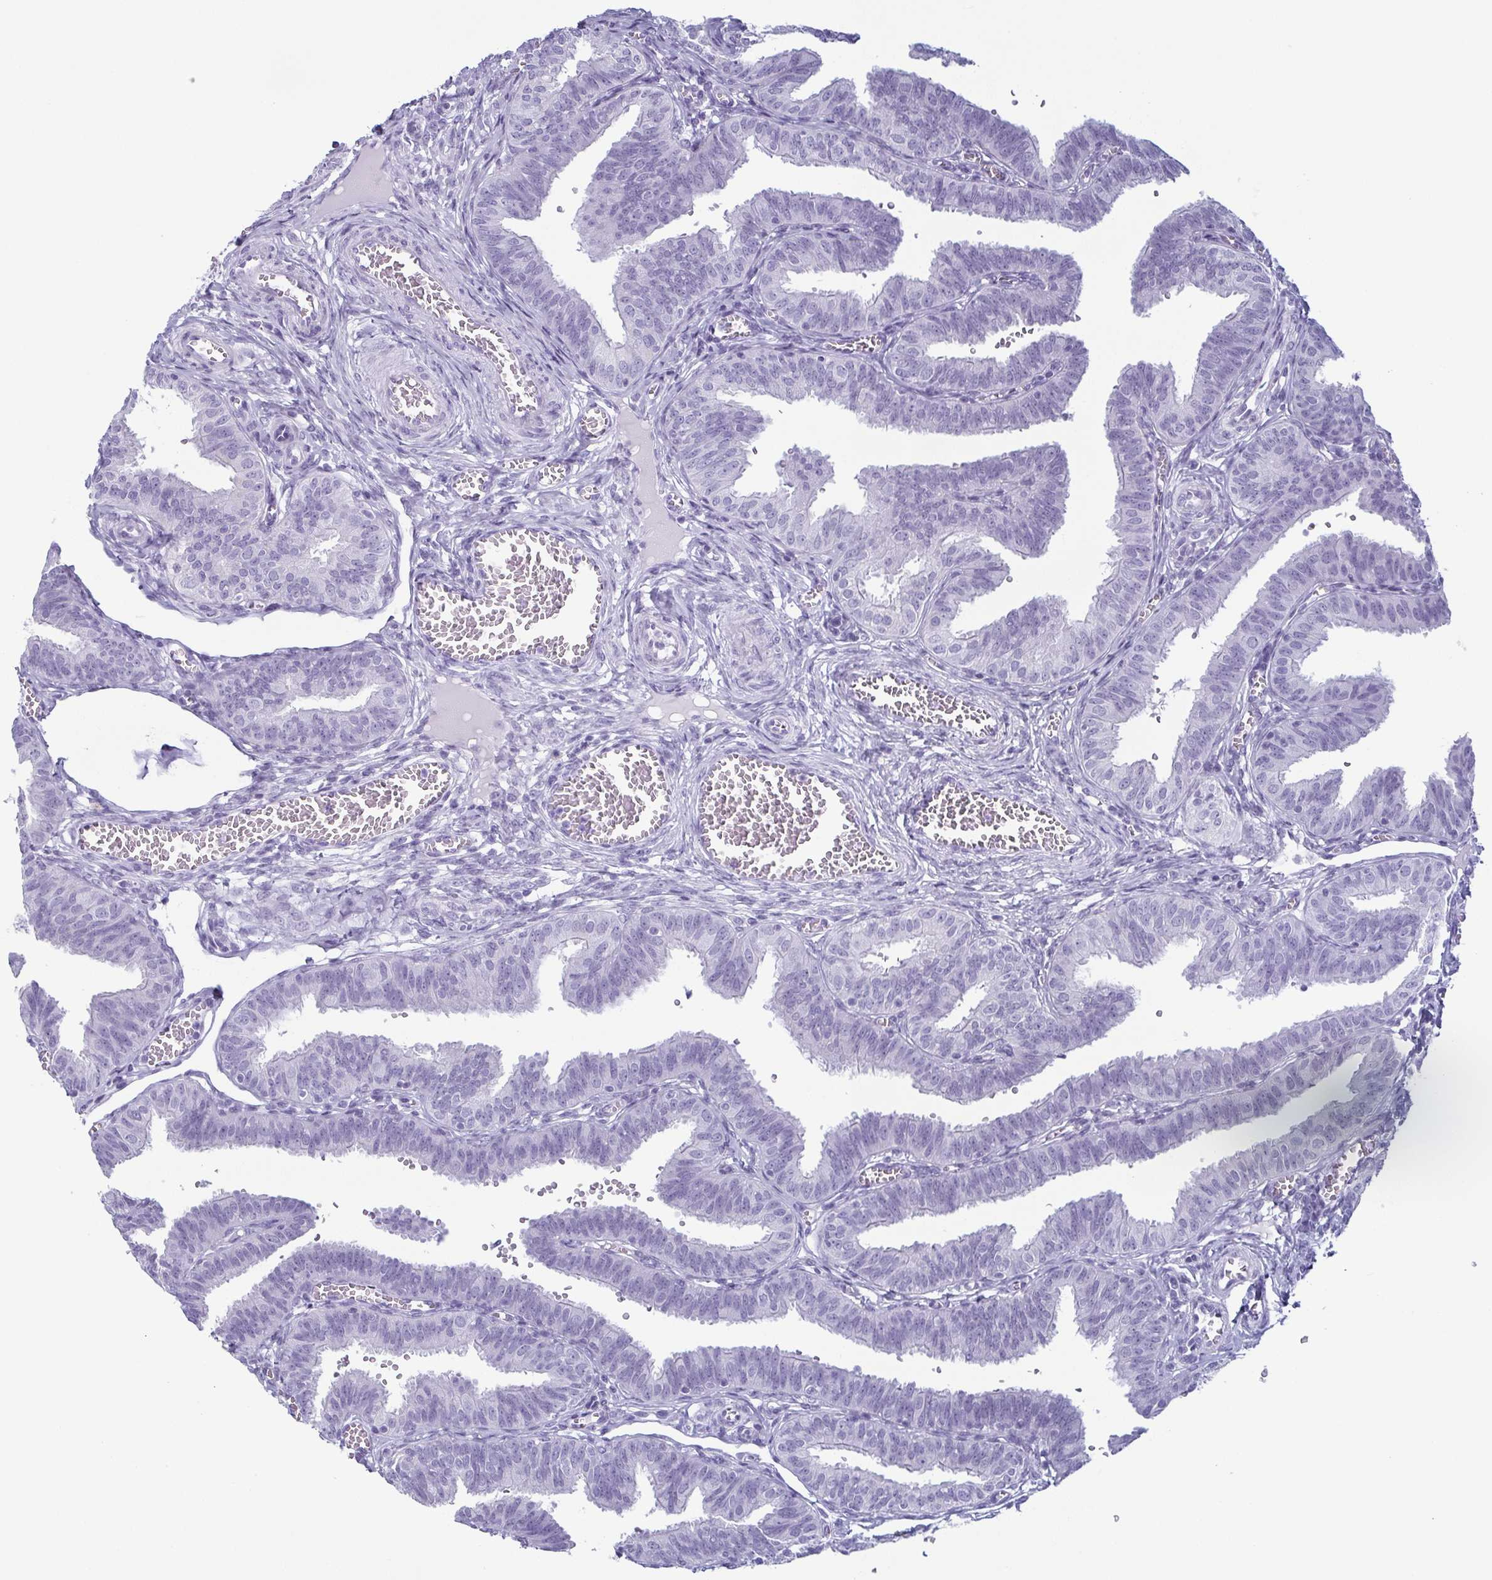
{"staining": {"intensity": "negative", "quantity": "none", "location": "none"}, "tissue": "fallopian tube", "cell_type": "Glandular cells", "image_type": "normal", "snomed": [{"axis": "morphology", "description": "Normal tissue, NOS"}, {"axis": "topography", "description": "Fallopian tube"}], "caption": "High power microscopy micrograph of an immunohistochemistry histopathology image of normal fallopian tube, revealing no significant expression in glandular cells.", "gene": "KRT78", "patient": {"sex": "female", "age": 25}}